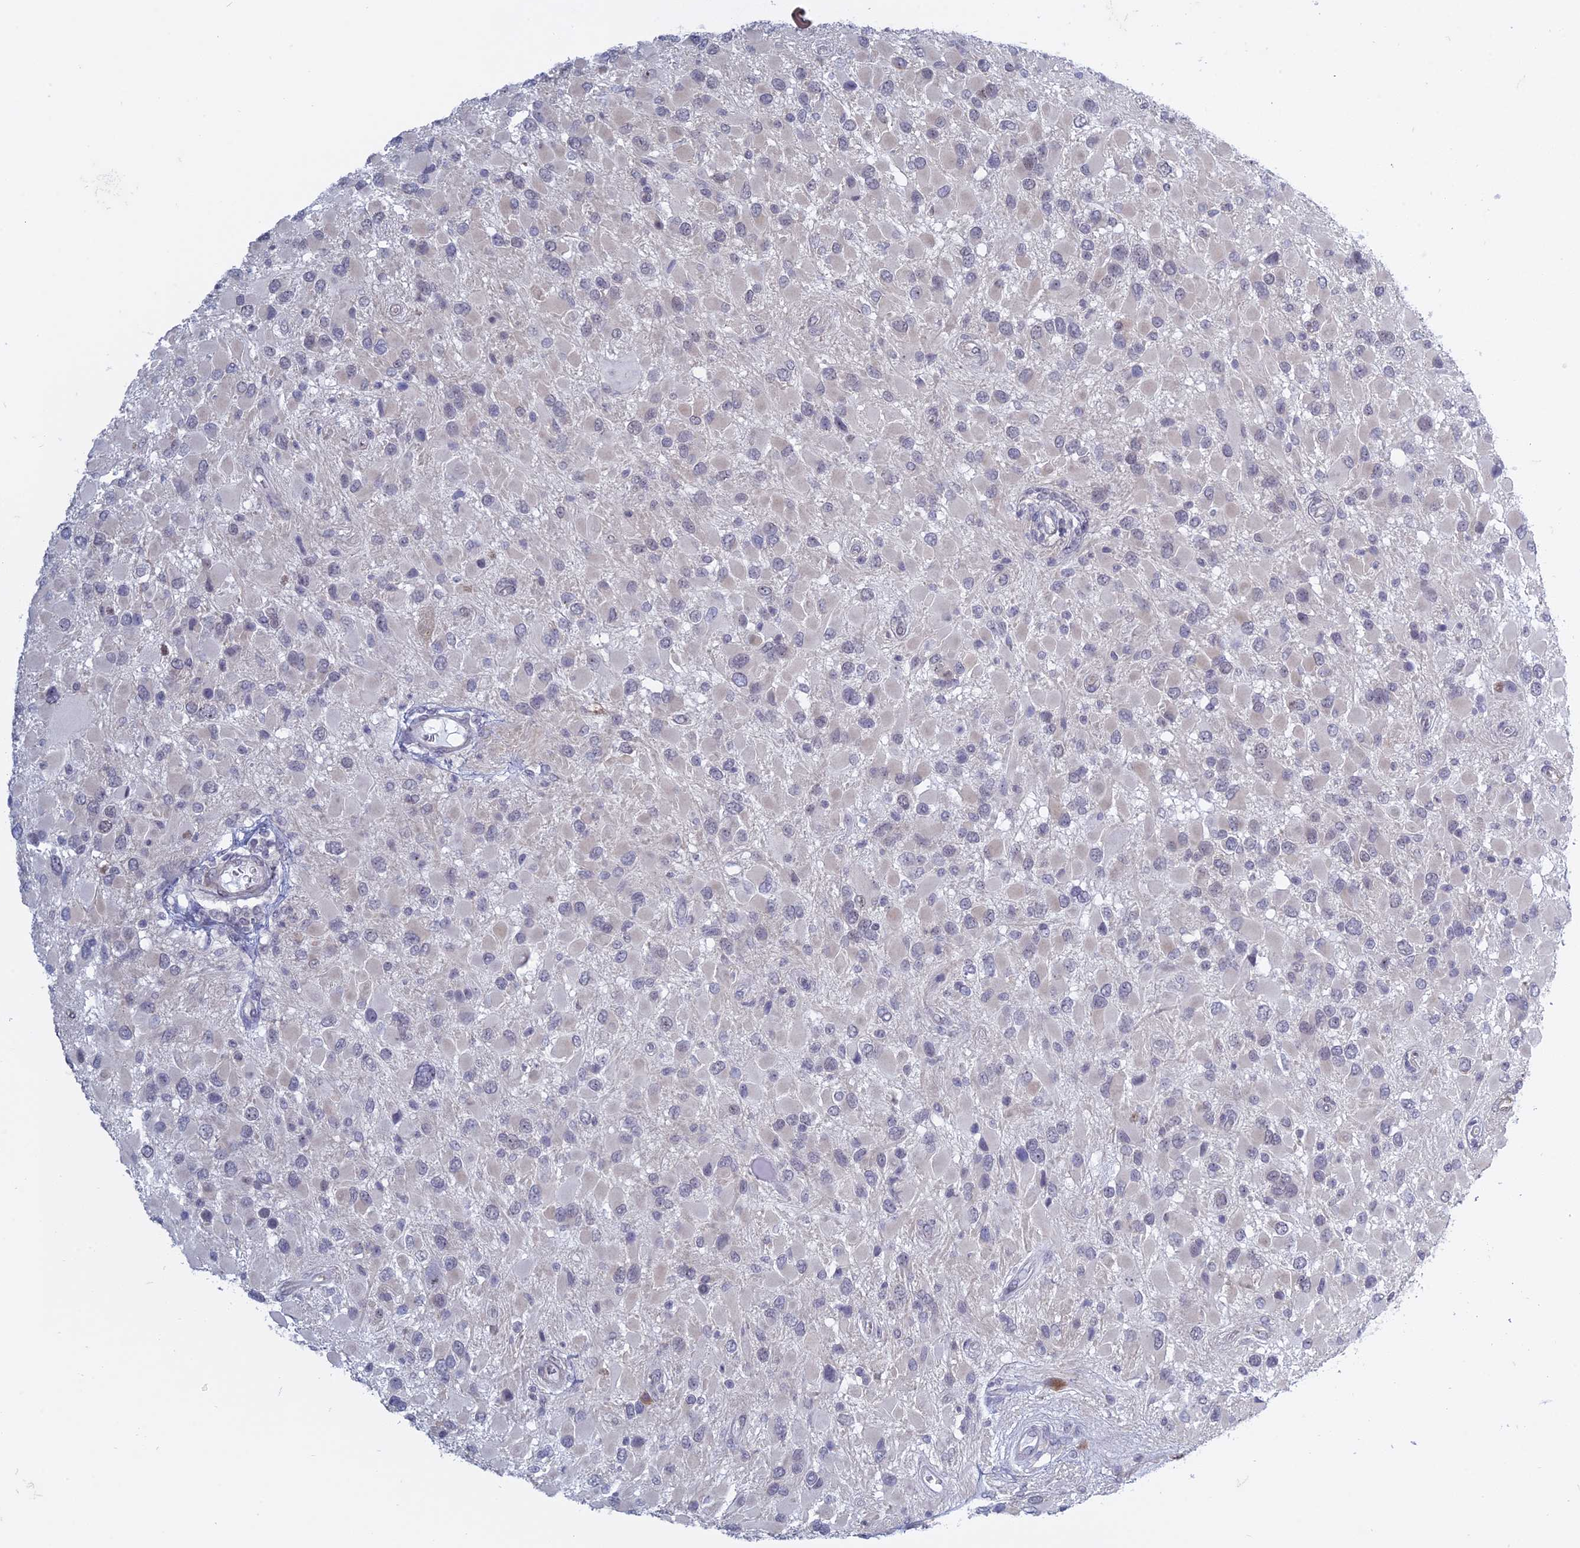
{"staining": {"intensity": "negative", "quantity": "none", "location": "none"}, "tissue": "glioma", "cell_type": "Tumor cells", "image_type": "cancer", "snomed": [{"axis": "morphology", "description": "Glioma, malignant, High grade"}, {"axis": "topography", "description": "Brain"}], "caption": "There is no significant staining in tumor cells of malignant high-grade glioma.", "gene": "RPS19BP1", "patient": {"sex": "male", "age": 53}}